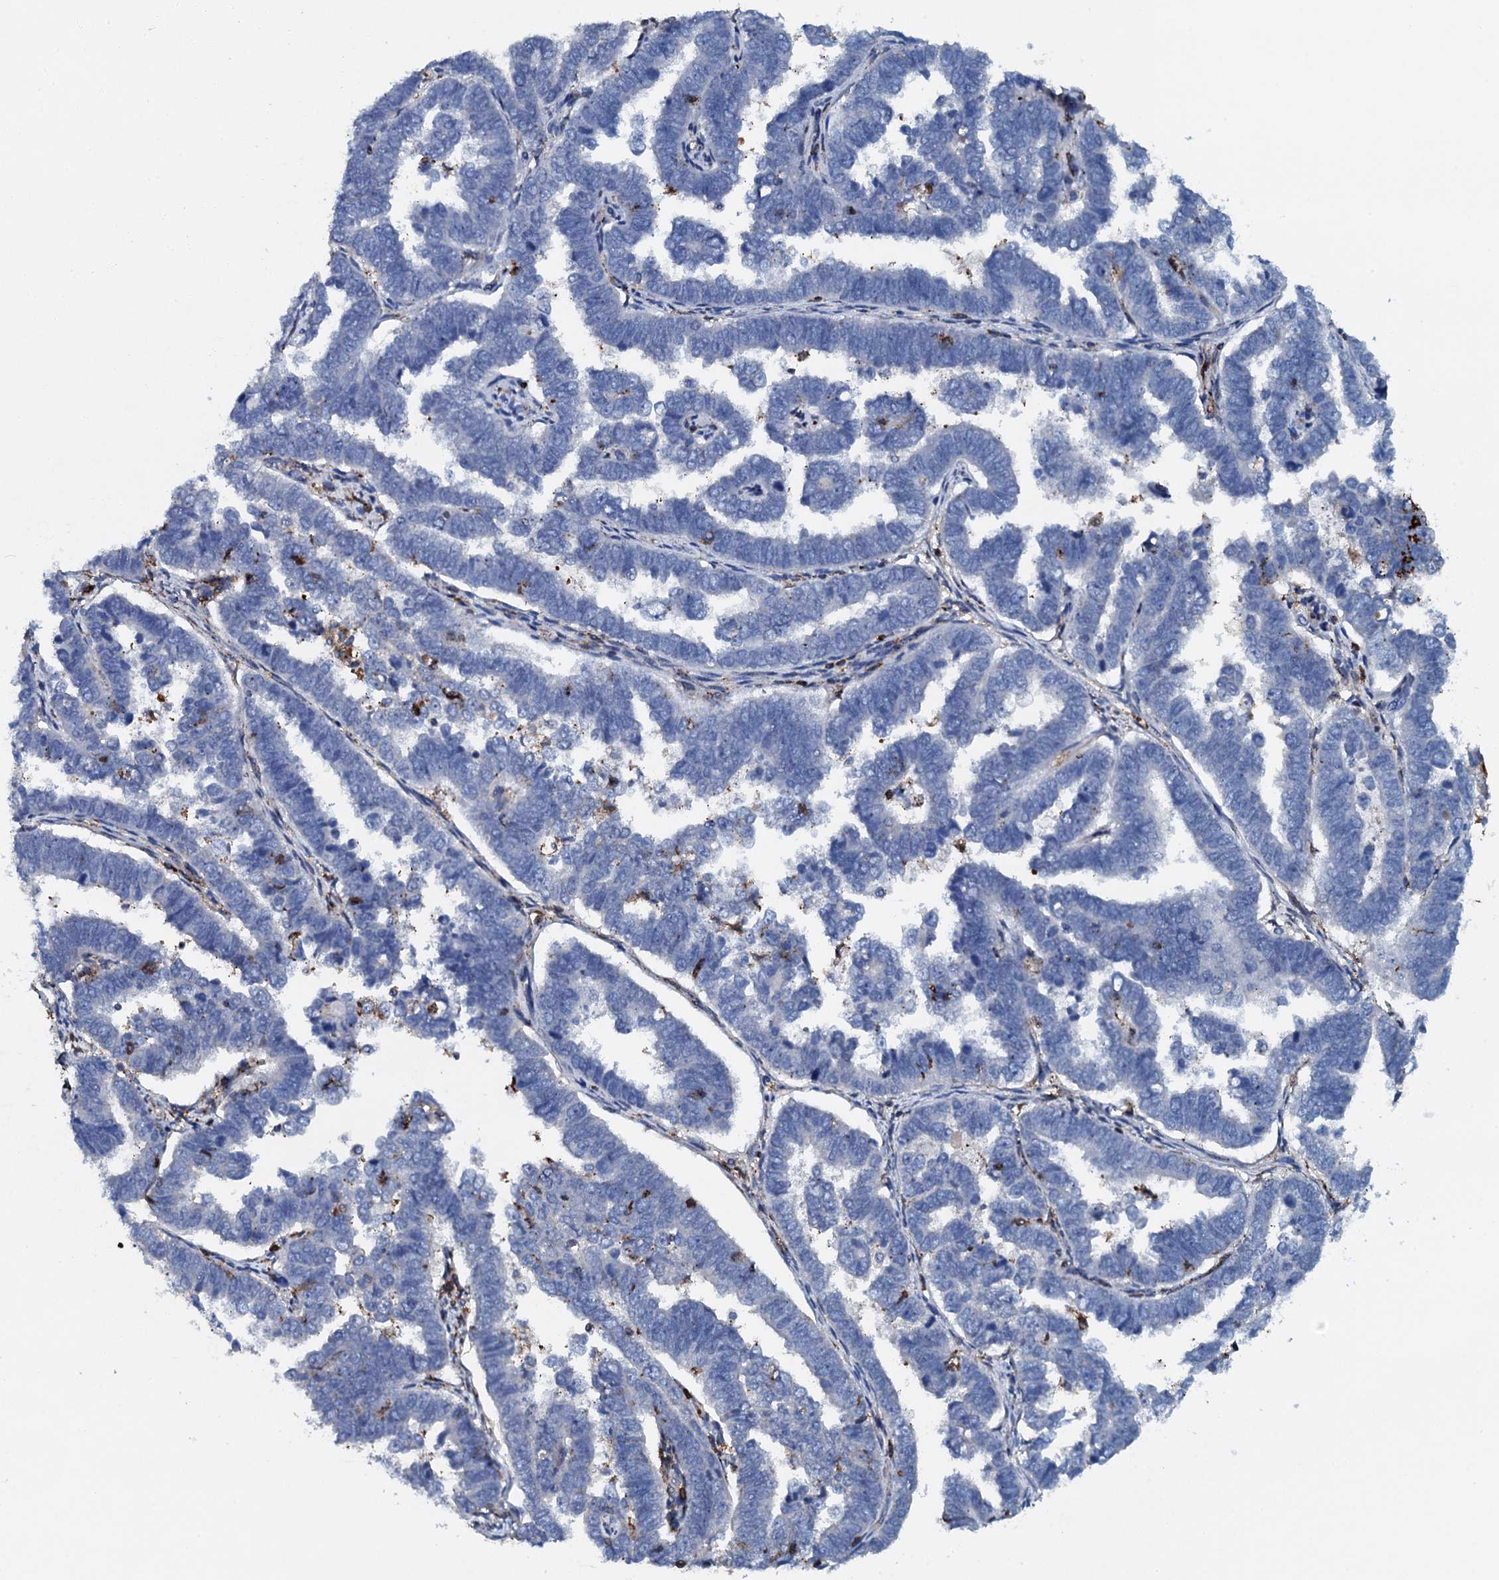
{"staining": {"intensity": "negative", "quantity": "none", "location": "none"}, "tissue": "endometrial cancer", "cell_type": "Tumor cells", "image_type": "cancer", "snomed": [{"axis": "morphology", "description": "Adenocarcinoma, NOS"}, {"axis": "topography", "description": "Endometrium"}], "caption": "Histopathology image shows no significant protein expression in tumor cells of endometrial cancer.", "gene": "MS4A4E", "patient": {"sex": "female", "age": 75}}